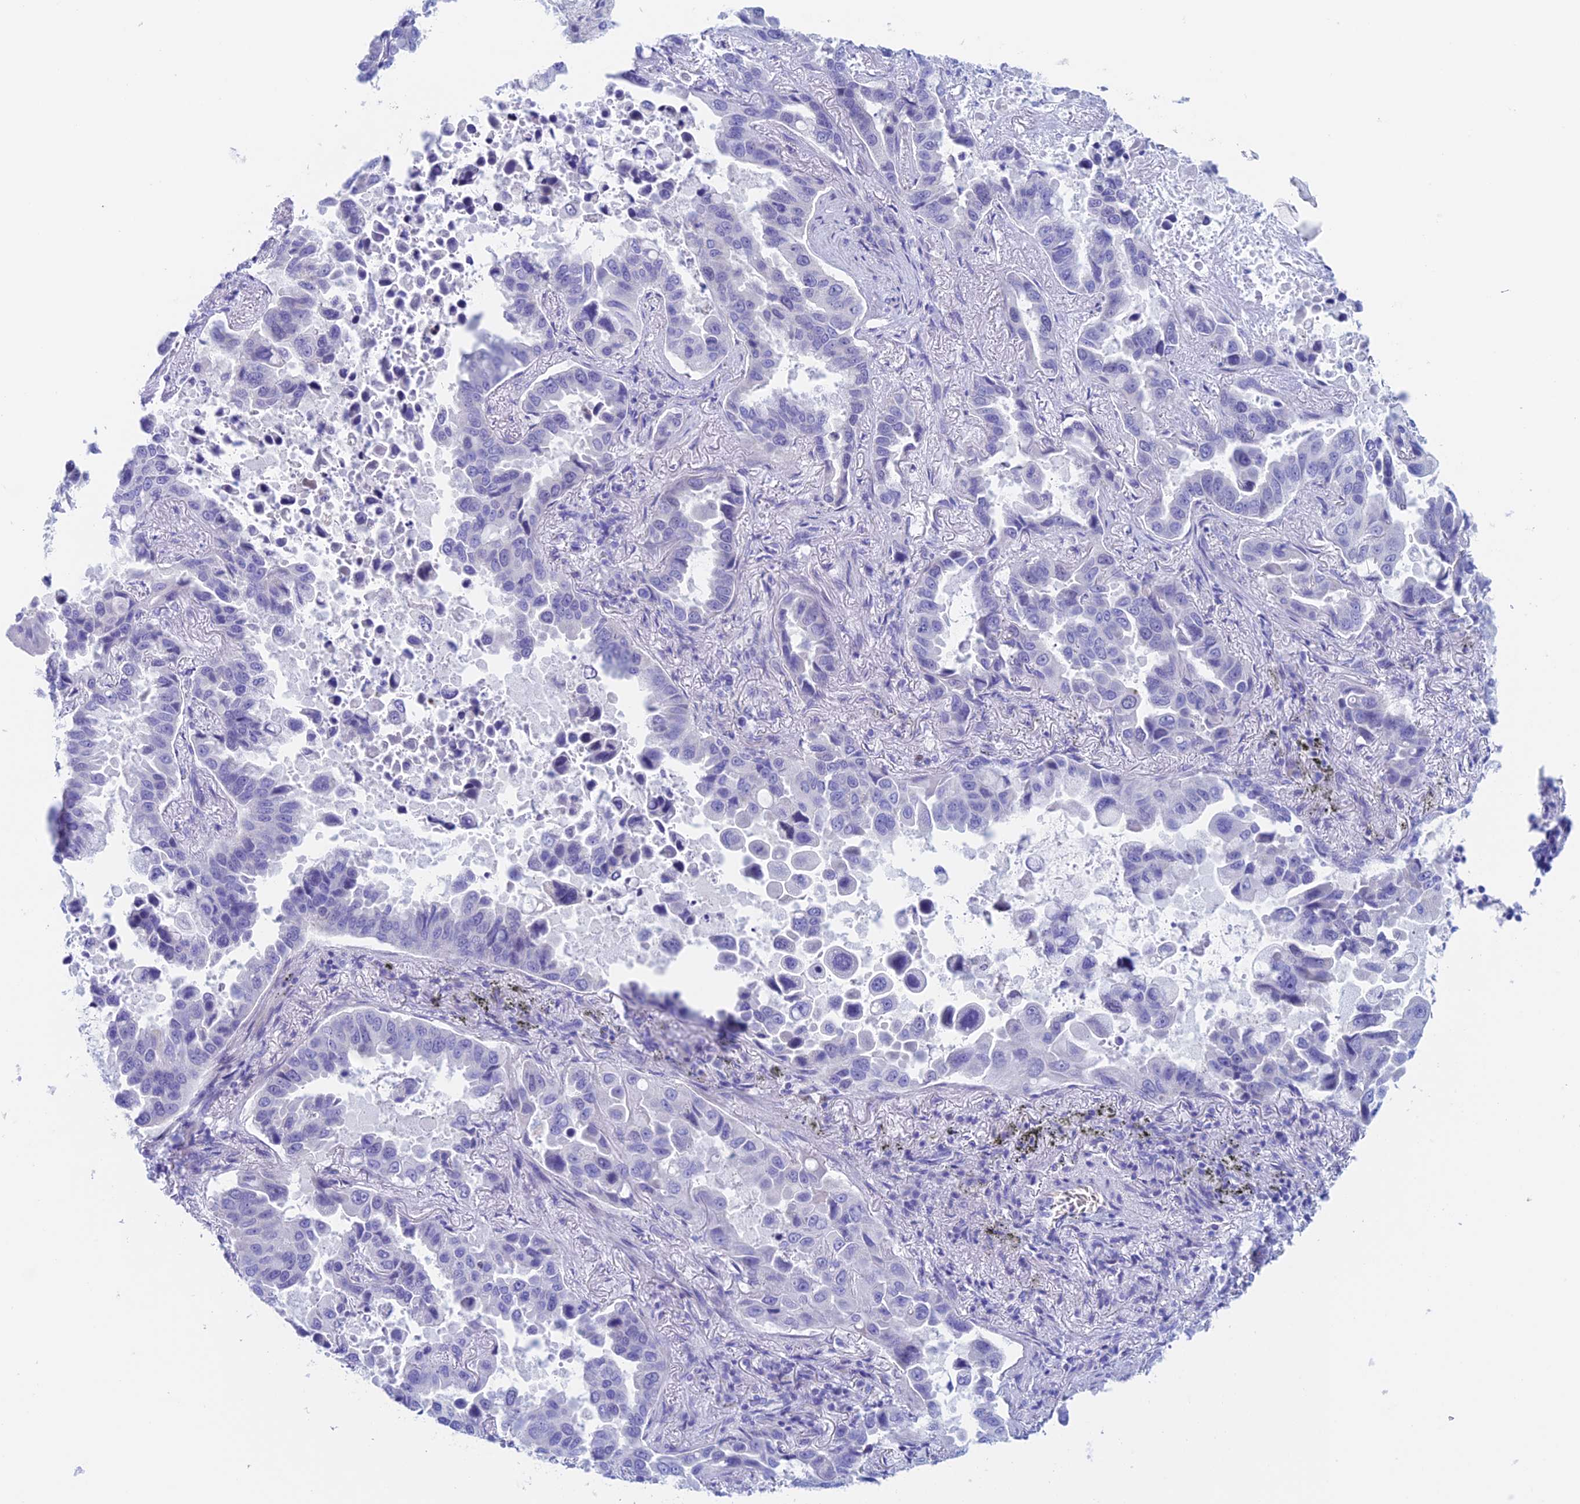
{"staining": {"intensity": "negative", "quantity": "none", "location": "none"}, "tissue": "lung cancer", "cell_type": "Tumor cells", "image_type": "cancer", "snomed": [{"axis": "morphology", "description": "Adenocarcinoma, NOS"}, {"axis": "topography", "description": "Lung"}], "caption": "Photomicrograph shows no significant protein expression in tumor cells of lung cancer.", "gene": "PSMC3IP", "patient": {"sex": "male", "age": 64}}